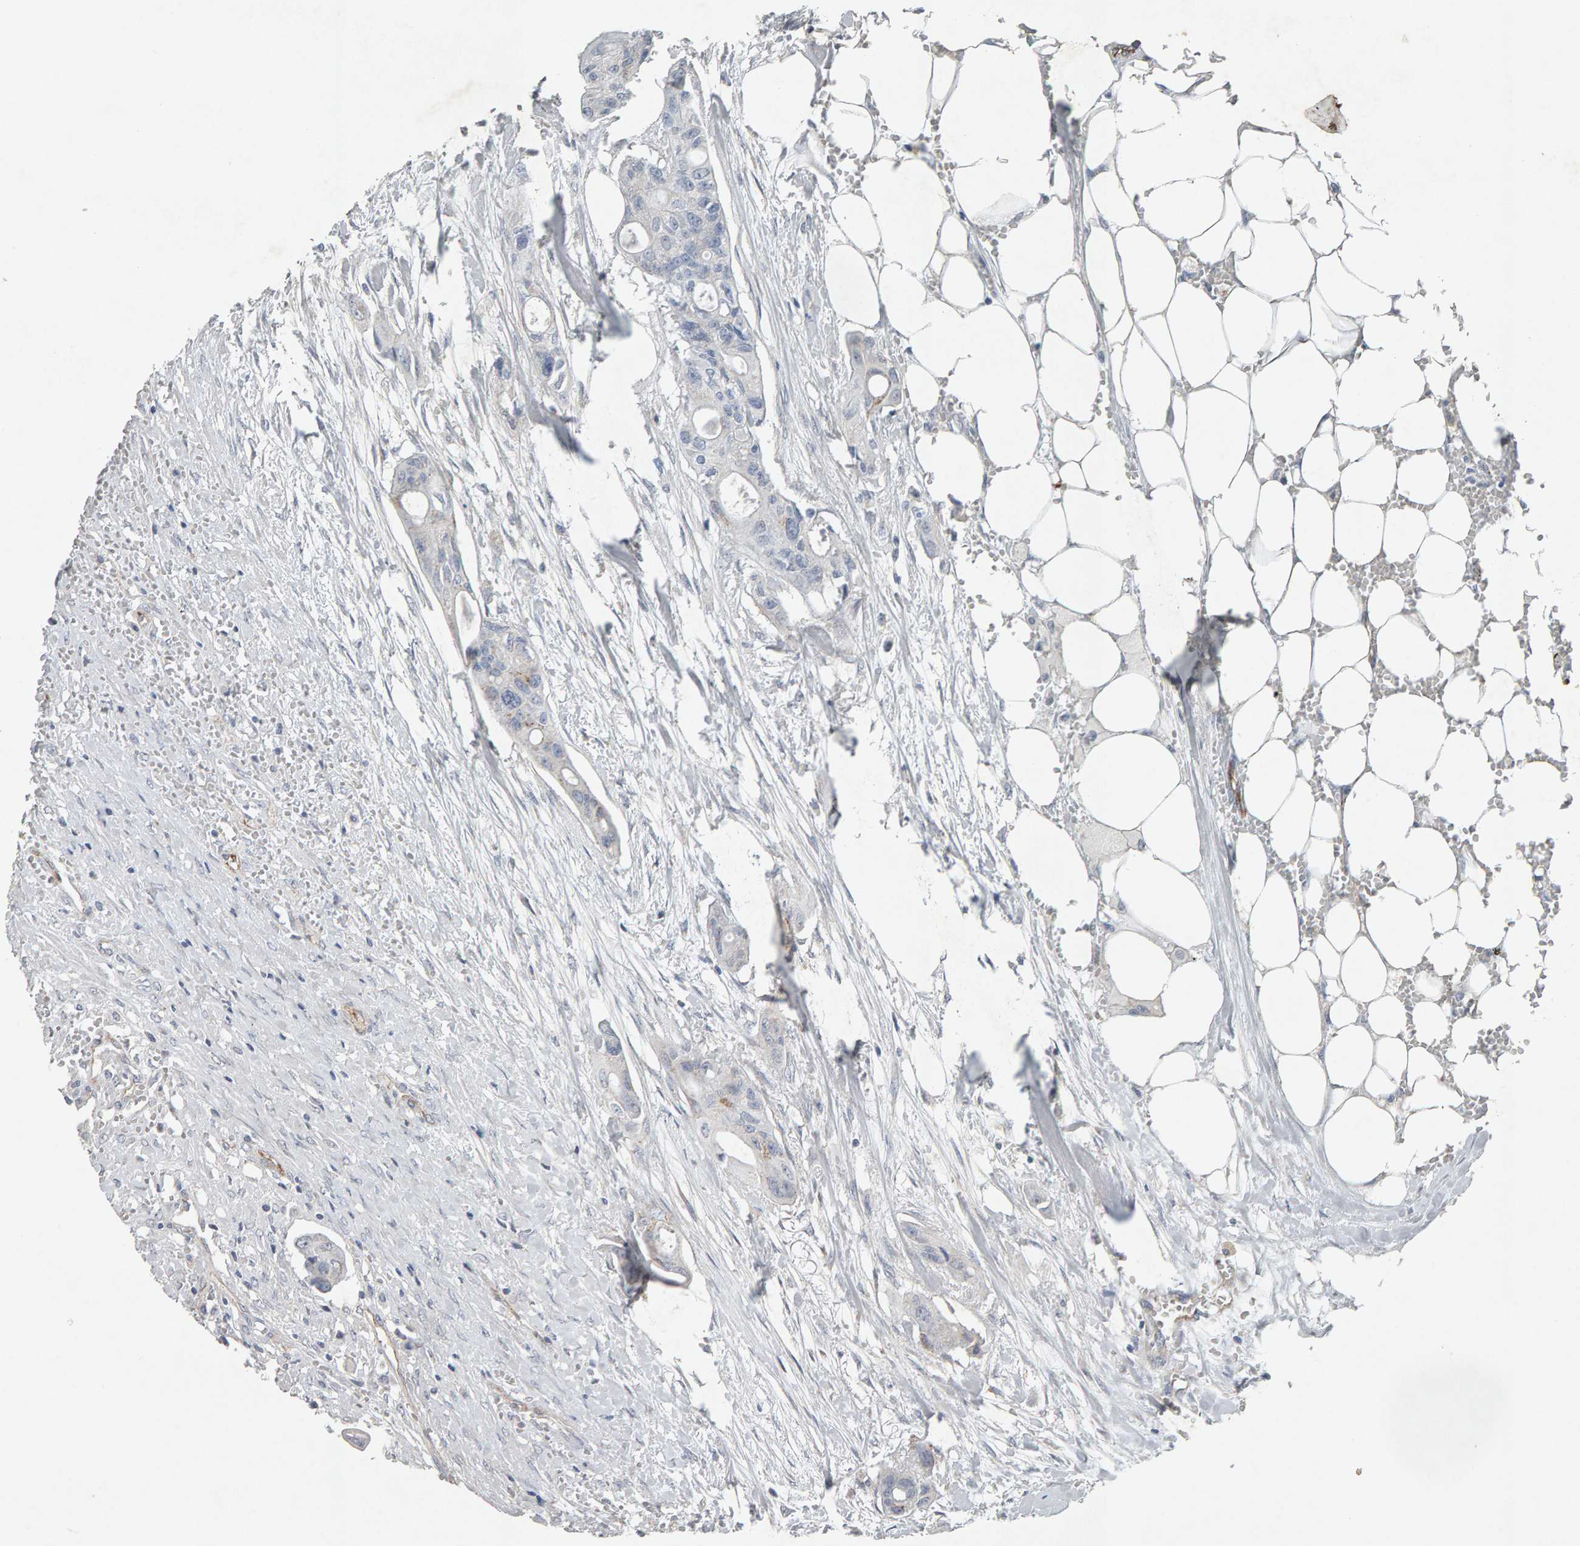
{"staining": {"intensity": "negative", "quantity": "none", "location": "none"}, "tissue": "colorectal cancer", "cell_type": "Tumor cells", "image_type": "cancer", "snomed": [{"axis": "morphology", "description": "Adenocarcinoma, NOS"}, {"axis": "topography", "description": "Colon"}], "caption": "There is no significant expression in tumor cells of colorectal adenocarcinoma.", "gene": "PTPRM", "patient": {"sex": "female", "age": 57}}